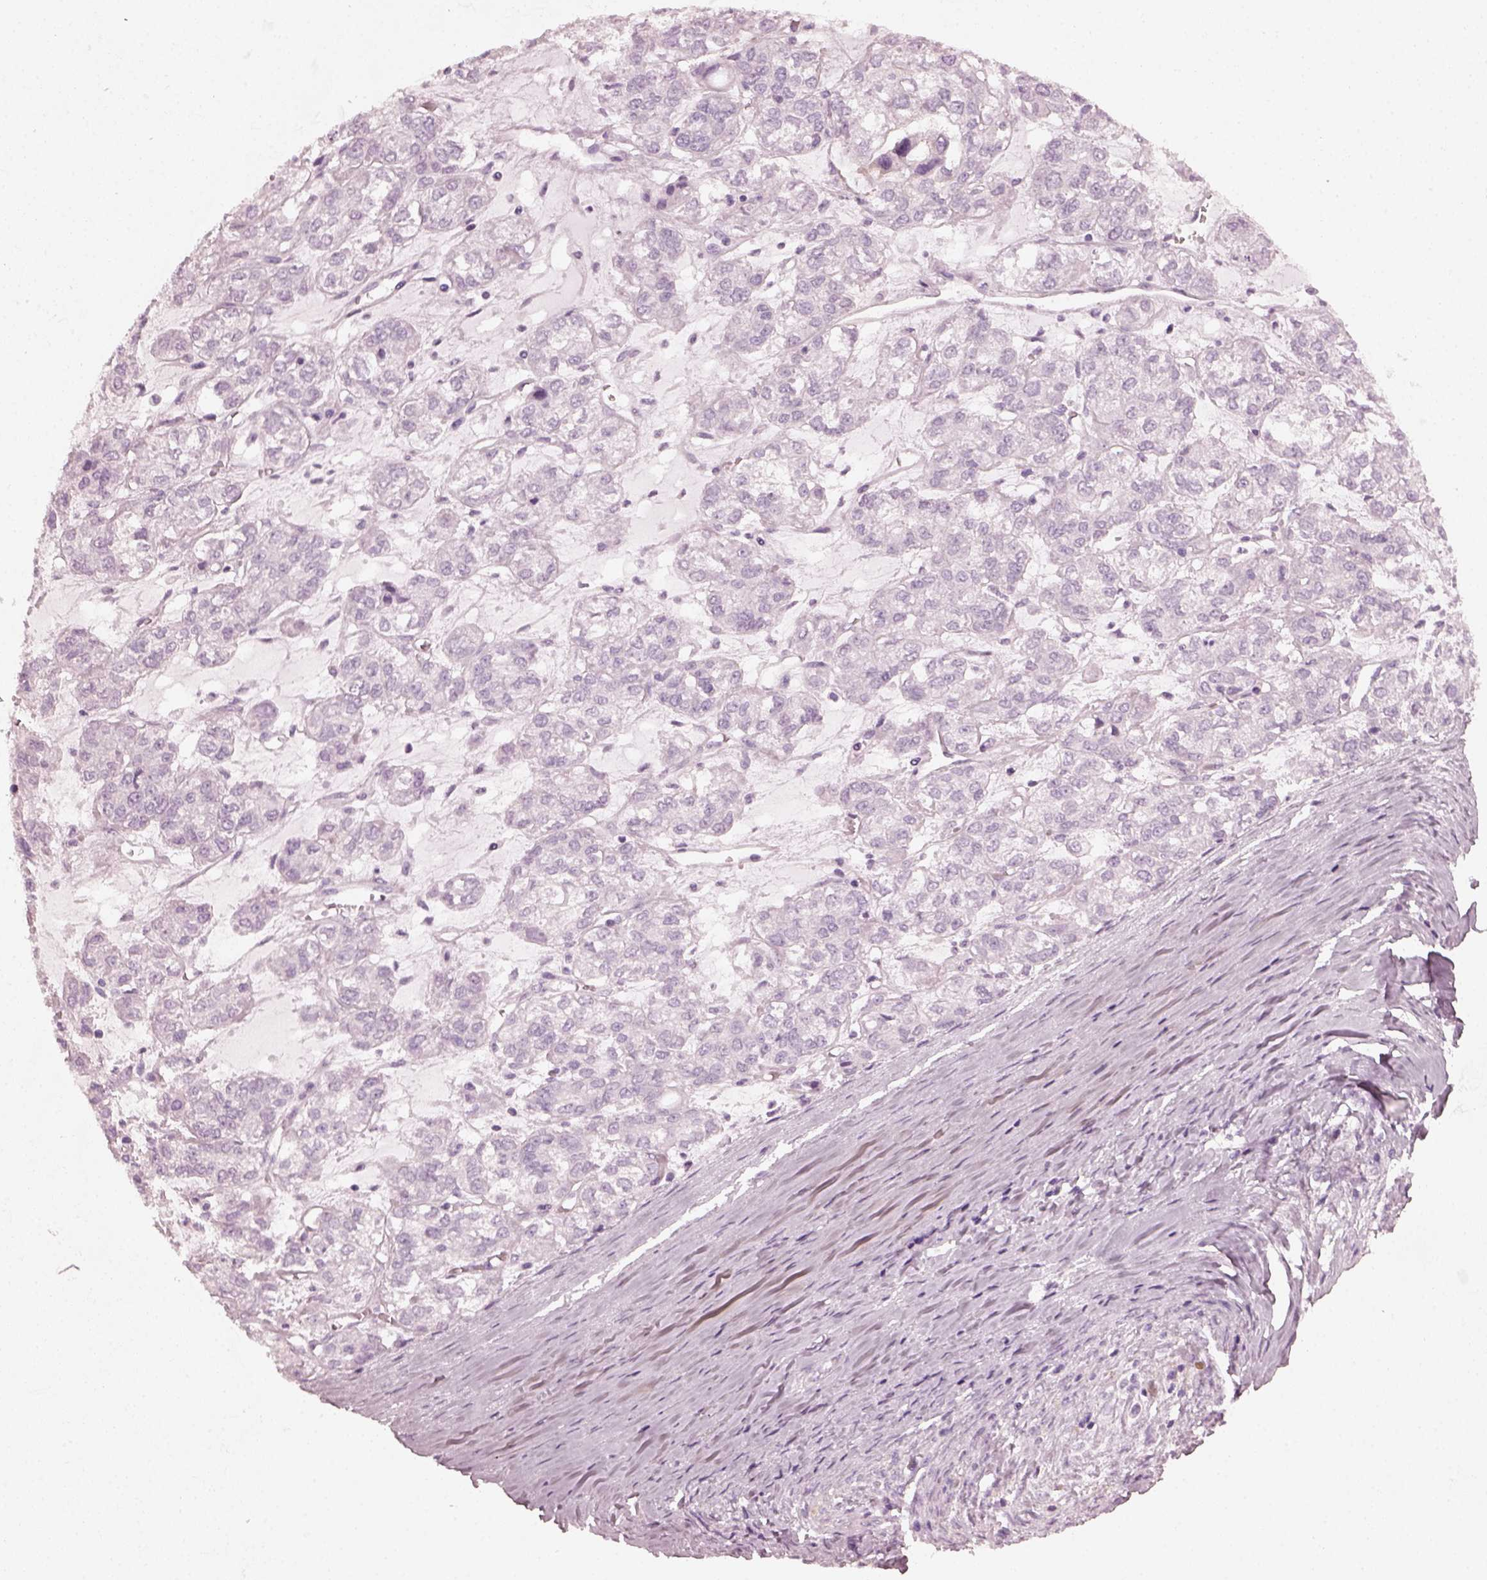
{"staining": {"intensity": "negative", "quantity": "none", "location": "none"}, "tissue": "ovarian cancer", "cell_type": "Tumor cells", "image_type": "cancer", "snomed": [{"axis": "morphology", "description": "Carcinoma, endometroid"}, {"axis": "topography", "description": "Ovary"}], "caption": "Tumor cells are negative for protein expression in human ovarian cancer.", "gene": "CRYBA2", "patient": {"sex": "female", "age": 64}}